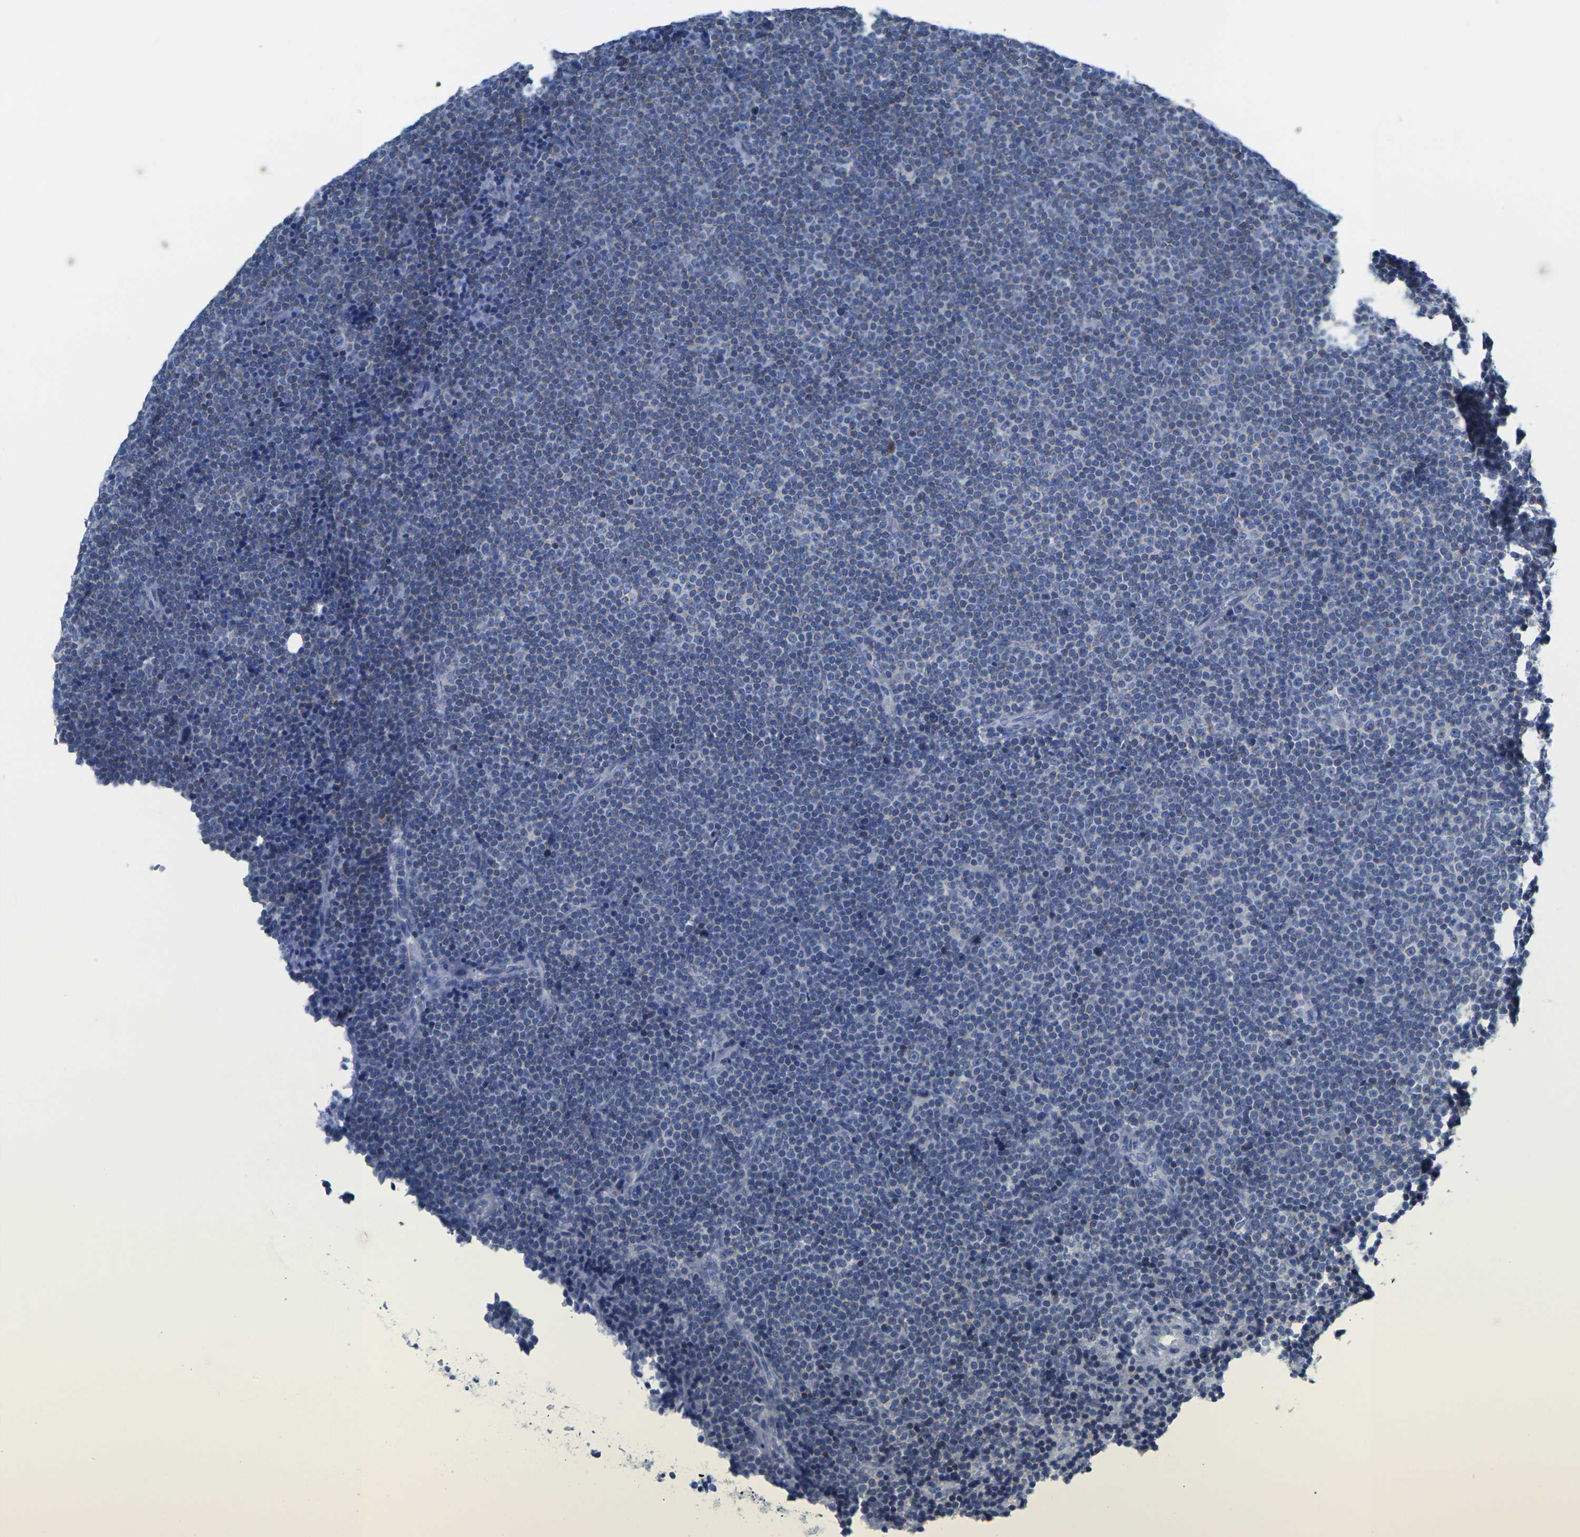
{"staining": {"intensity": "negative", "quantity": "none", "location": "none"}, "tissue": "lymphoma", "cell_type": "Tumor cells", "image_type": "cancer", "snomed": [{"axis": "morphology", "description": "Malignant lymphoma, non-Hodgkin's type, Low grade"}, {"axis": "topography", "description": "Lymph node"}], "caption": "Immunohistochemical staining of lymphoma demonstrates no significant positivity in tumor cells.", "gene": "TMEM204", "patient": {"sex": "female", "age": 67}}